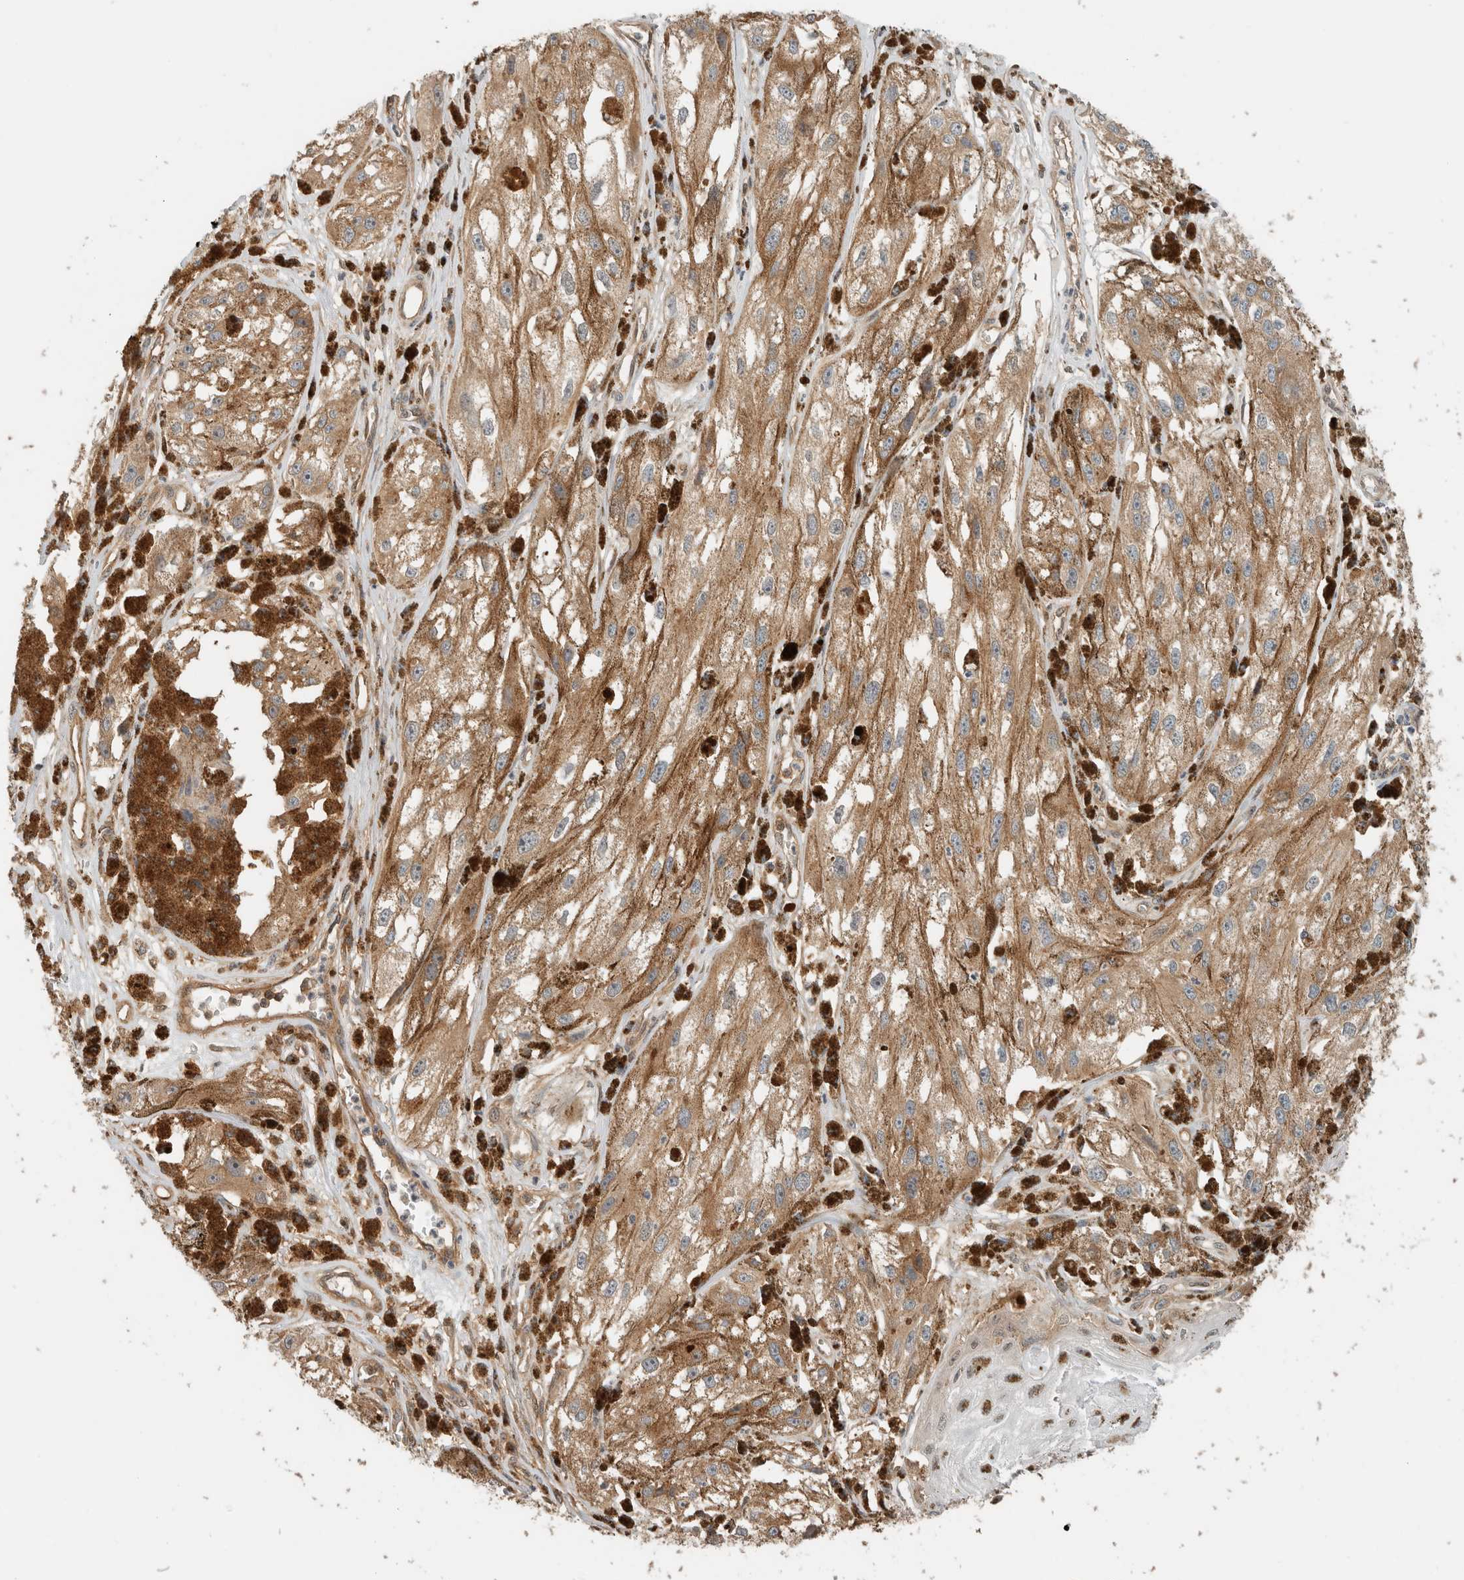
{"staining": {"intensity": "moderate", "quantity": ">75%", "location": "cytoplasmic/membranous"}, "tissue": "melanoma", "cell_type": "Tumor cells", "image_type": "cancer", "snomed": [{"axis": "morphology", "description": "Malignant melanoma, NOS"}, {"axis": "topography", "description": "Skin"}], "caption": "Malignant melanoma was stained to show a protein in brown. There is medium levels of moderate cytoplasmic/membranous positivity in approximately >75% of tumor cells. (DAB IHC with brightfield microscopy, high magnification).", "gene": "PFDN4", "patient": {"sex": "male", "age": 88}}